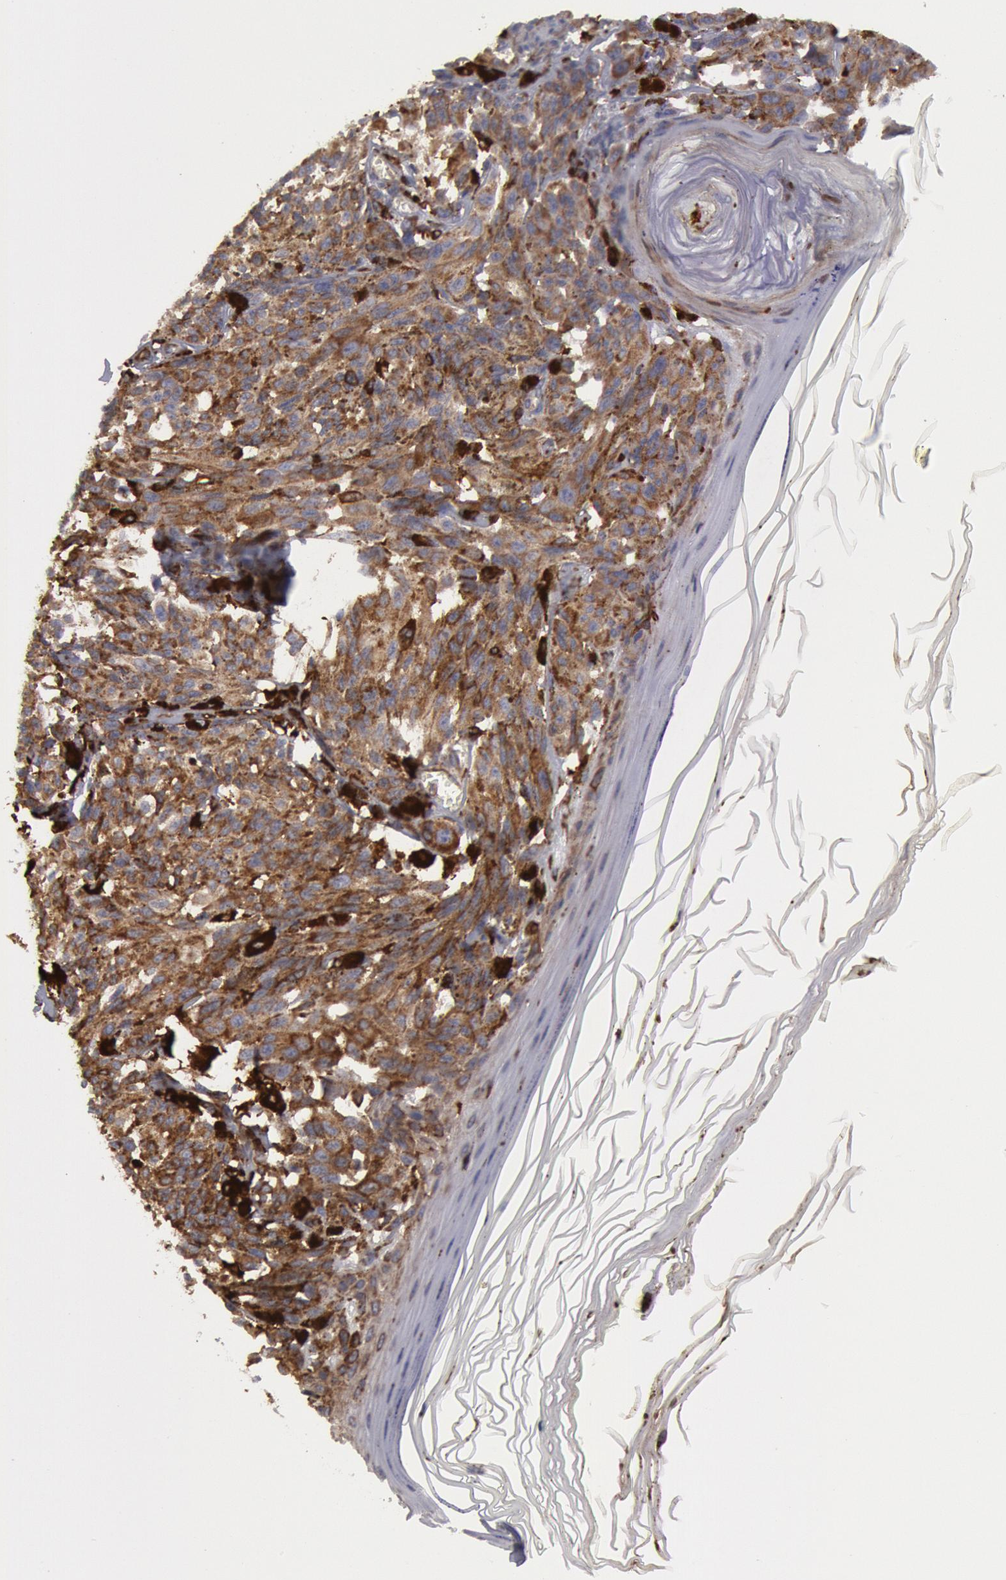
{"staining": {"intensity": "moderate", "quantity": ">75%", "location": "cytoplasmic/membranous"}, "tissue": "melanoma", "cell_type": "Tumor cells", "image_type": "cancer", "snomed": [{"axis": "morphology", "description": "Malignant melanoma, NOS"}, {"axis": "topography", "description": "Skin"}], "caption": "Melanoma was stained to show a protein in brown. There is medium levels of moderate cytoplasmic/membranous positivity in approximately >75% of tumor cells.", "gene": "ERP44", "patient": {"sex": "female", "age": 72}}